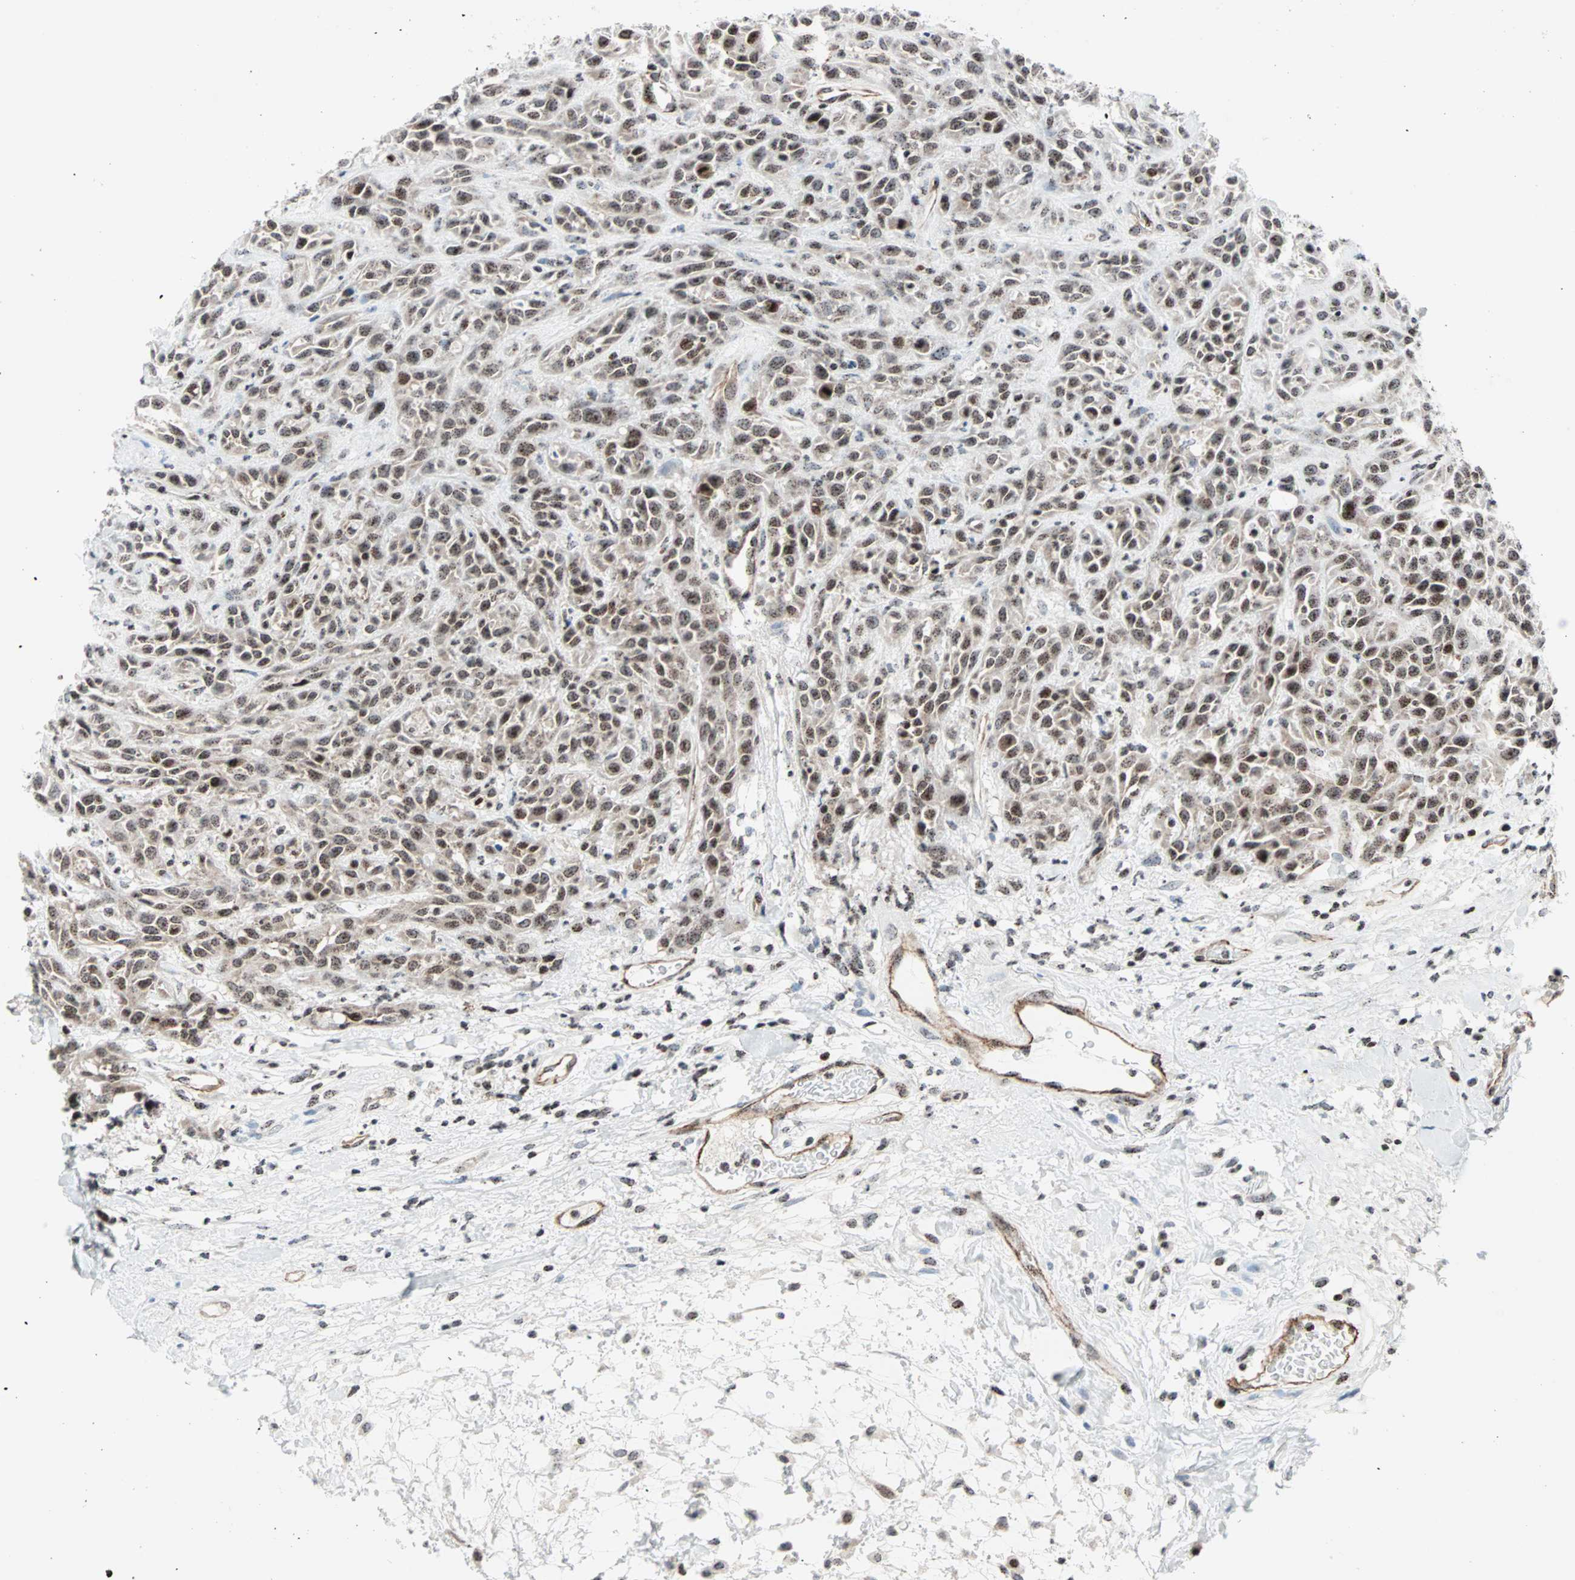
{"staining": {"intensity": "moderate", "quantity": ">75%", "location": "nuclear"}, "tissue": "head and neck cancer", "cell_type": "Tumor cells", "image_type": "cancer", "snomed": [{"axis": "morphology", "description": "Normal tissue, NOS"}, {"axis": "morphology", "description": "Squamous cell carcinoma, NOS"}, {"axis": "topography", "description": "Cartilage tissue"}, {"axis": "topography", "description": "Head-Neck"}], "caption": "Immunohistochemical staining of head and neck squamous cell carcinoma exhibits medium levels of moderate nuclear protein positivity in about >75% of tumor cells.", "gene": "CENPA", "patient": {"sex": "male", "age": 62}}